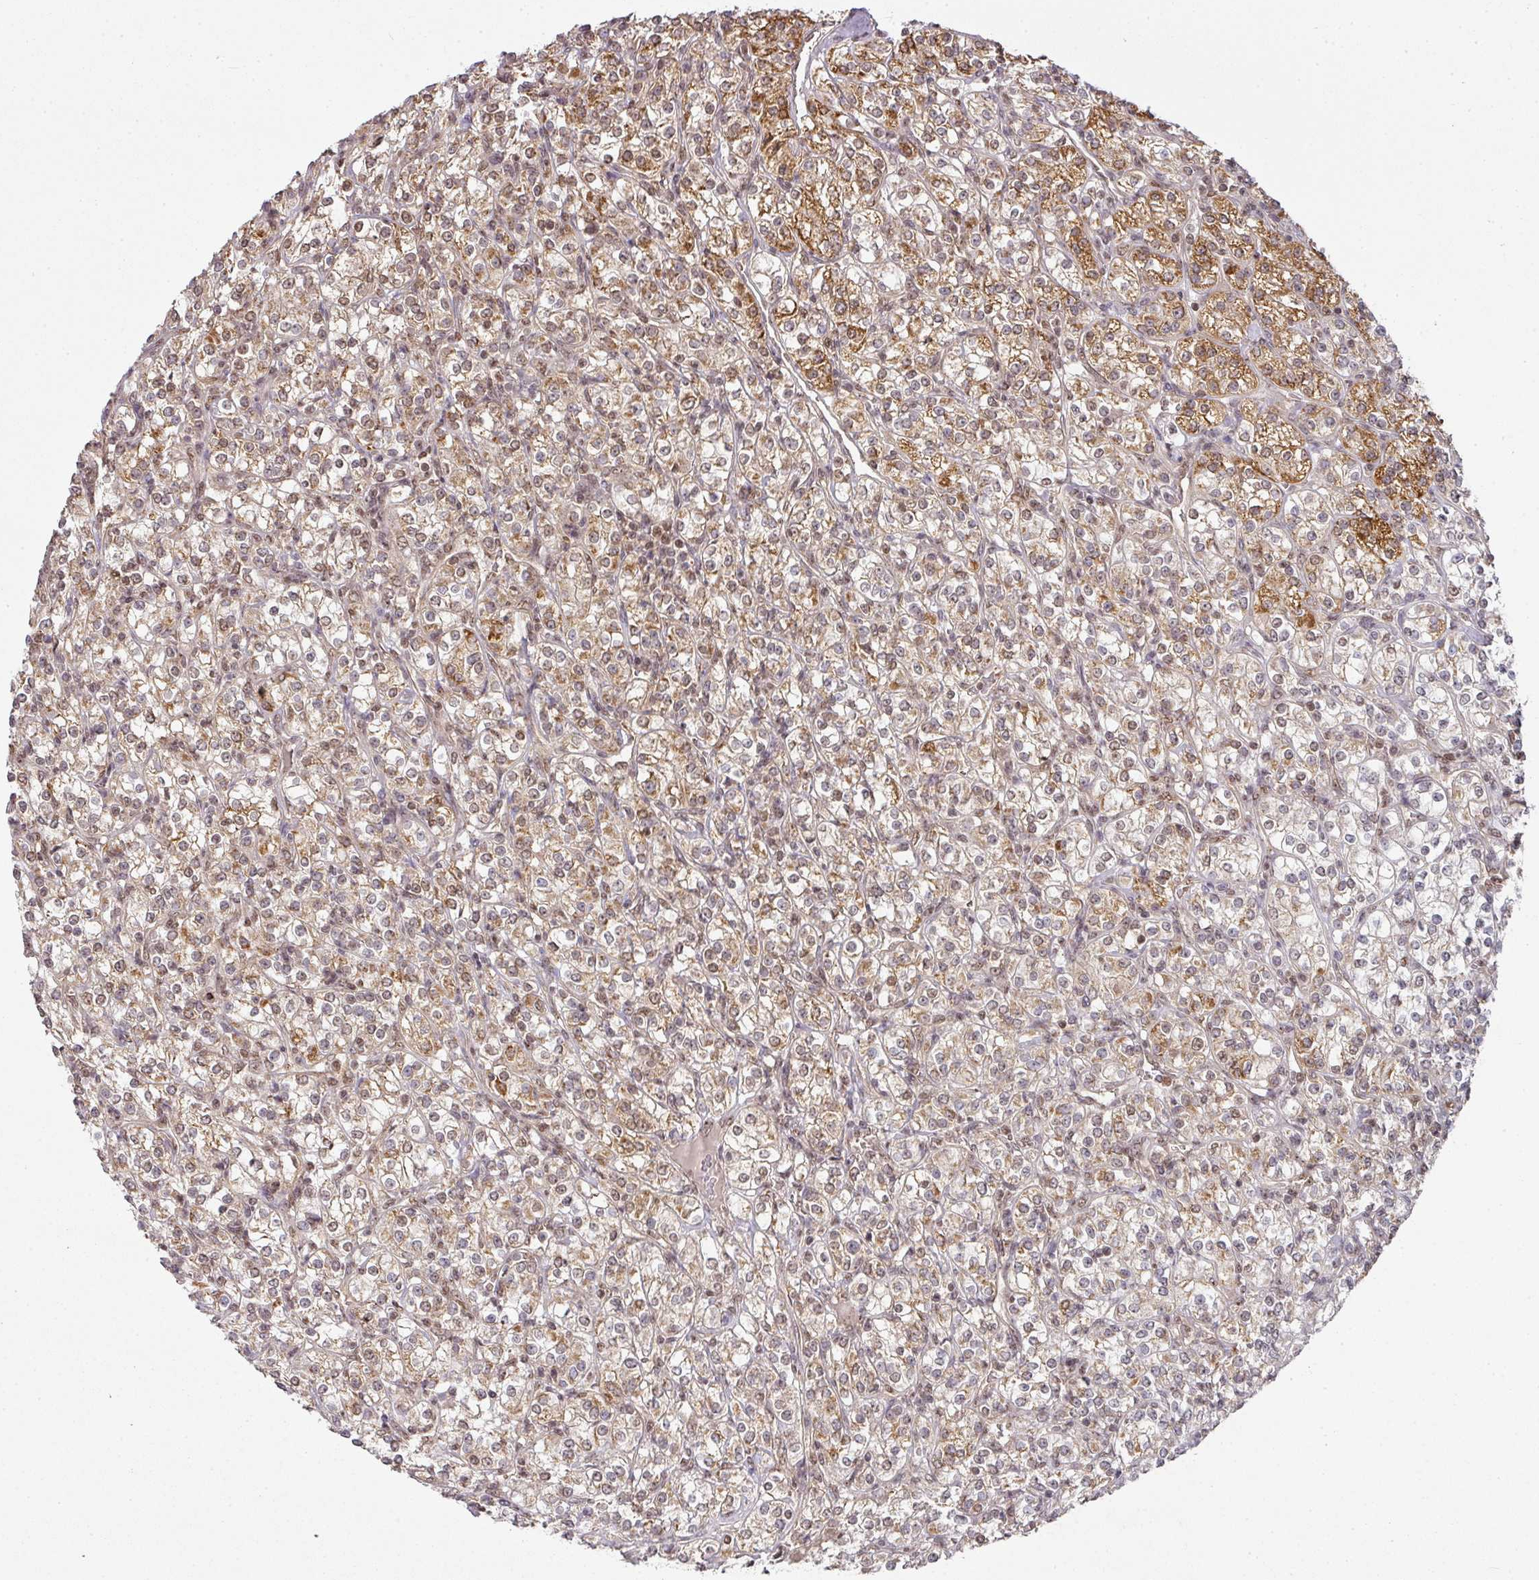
{"staining": {"intensity": "moderate", "quantity": "25%-75%", "location": "cytoplasmic/membranous,nuclear"}, "tissue": "renal cancer", "cell_type": "Tumor cells", "image_type": "cancer", "snomed": [{"axis": "morphology", "description": "Adenocarcinoma, NOS"}, {"axis": "topography", "description": "Kidney"}], "caption": "This is a photomicrograph of IHC staining of renal adenocarcinoma, which shows moderate positivity in the cytoplasmic/membranous and nuclear of tumor cells.", "gene": "RANBP9", "patient": {"sex": "male", "age": 77}}